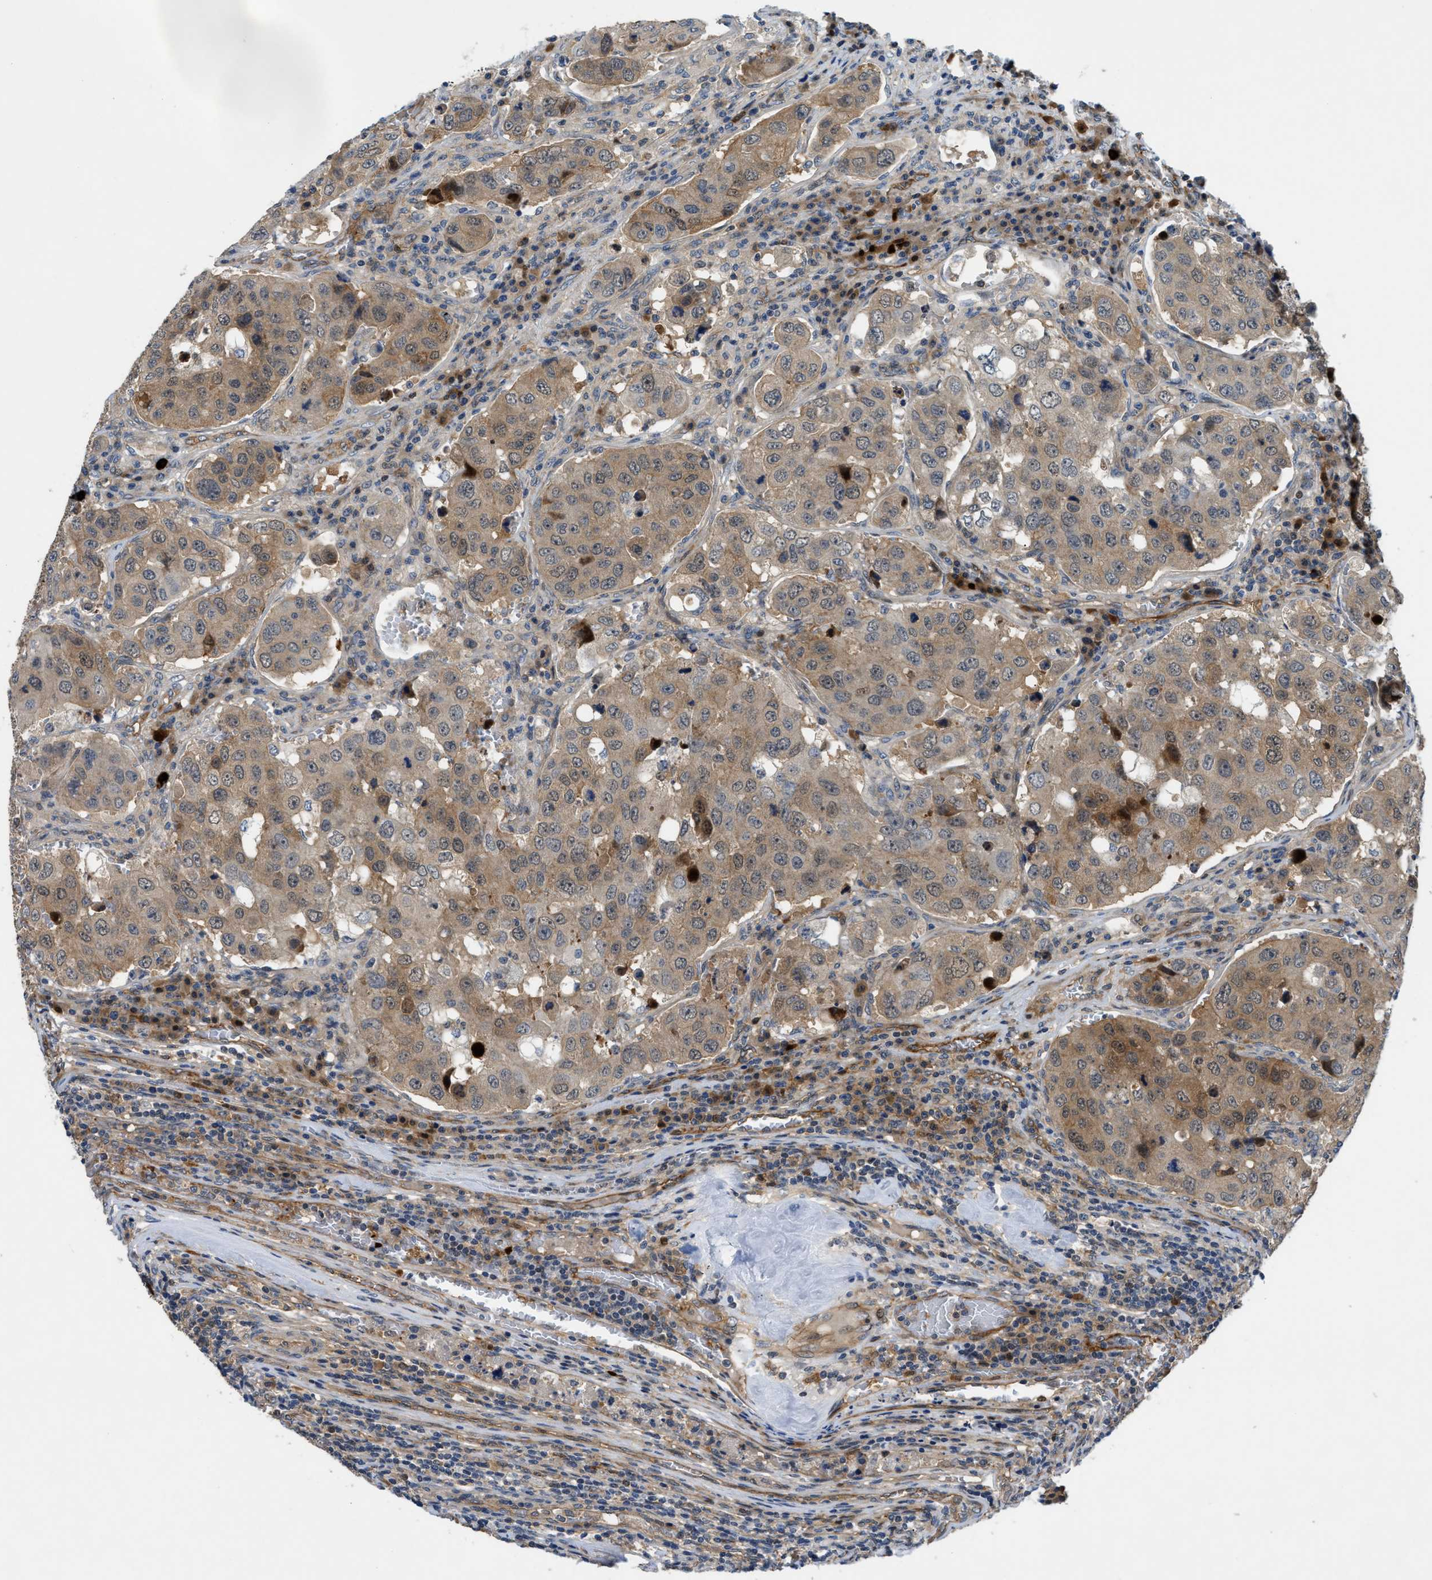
{"staining": {"intensity": "moderate", "quantity": ">75%", "location": "cytoplasmic/membranous"}, "tissue": "urothelial cancer", "cell_type": "Tumor cells", "image_type": "cancer", "snomed": [{"axis": "morphology", "description": "Urothelial carcinoma, High grade"}, {"axis": "topography", "description": "Lymph node"}, {"axis": "topography", "description": "Urinary bladder"}], "caption": "Moderate cytoplasmic/membranous expression is seen in about >75% of tumor cells in urothelial carcinoma (high-grade).", "gene": "TRAK2", "patient": {"sex": "male", "age": 51}}